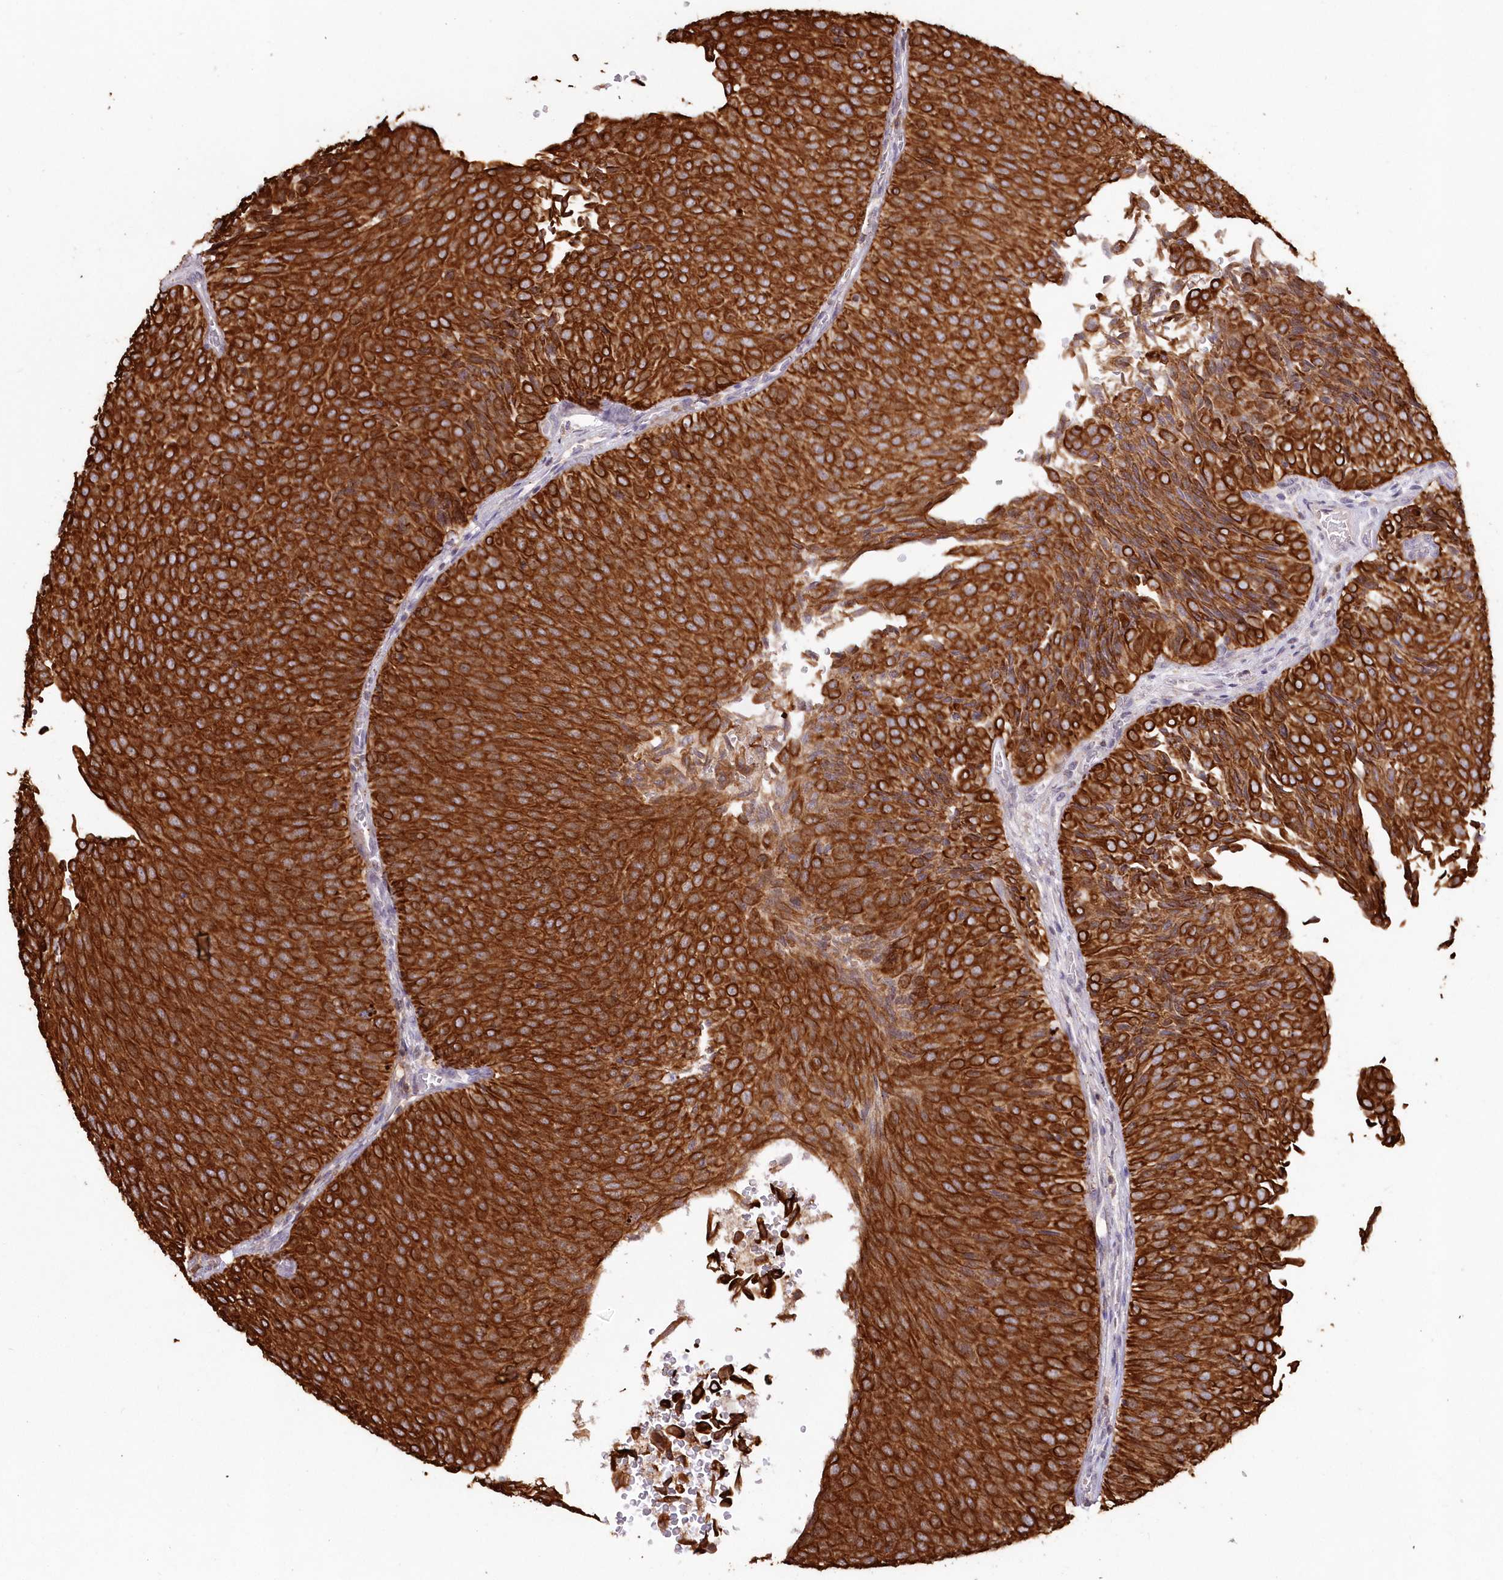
{"staining": {"intensity": "strong", "quantity": ">75%", "location": "cytoplasmic/membranous"}, "tissue": "urothelial cancer", "cell_type": "Tumor cells", "image_type": "cancer", "snomed": [{"axis": "morphology", "description": "Urothelial carcinoma, Low grade"}, {"axis": "topography", "description": "Urinary bladder"}], "caption": "Human urothelial carcinoma (low-grade) stained with a brown dye displays strong cytoplasmic/membranous positive staining in about >75% of tumor cells.", "gene": "SNED1", "patient": {"sex": "male", "age": 78}}